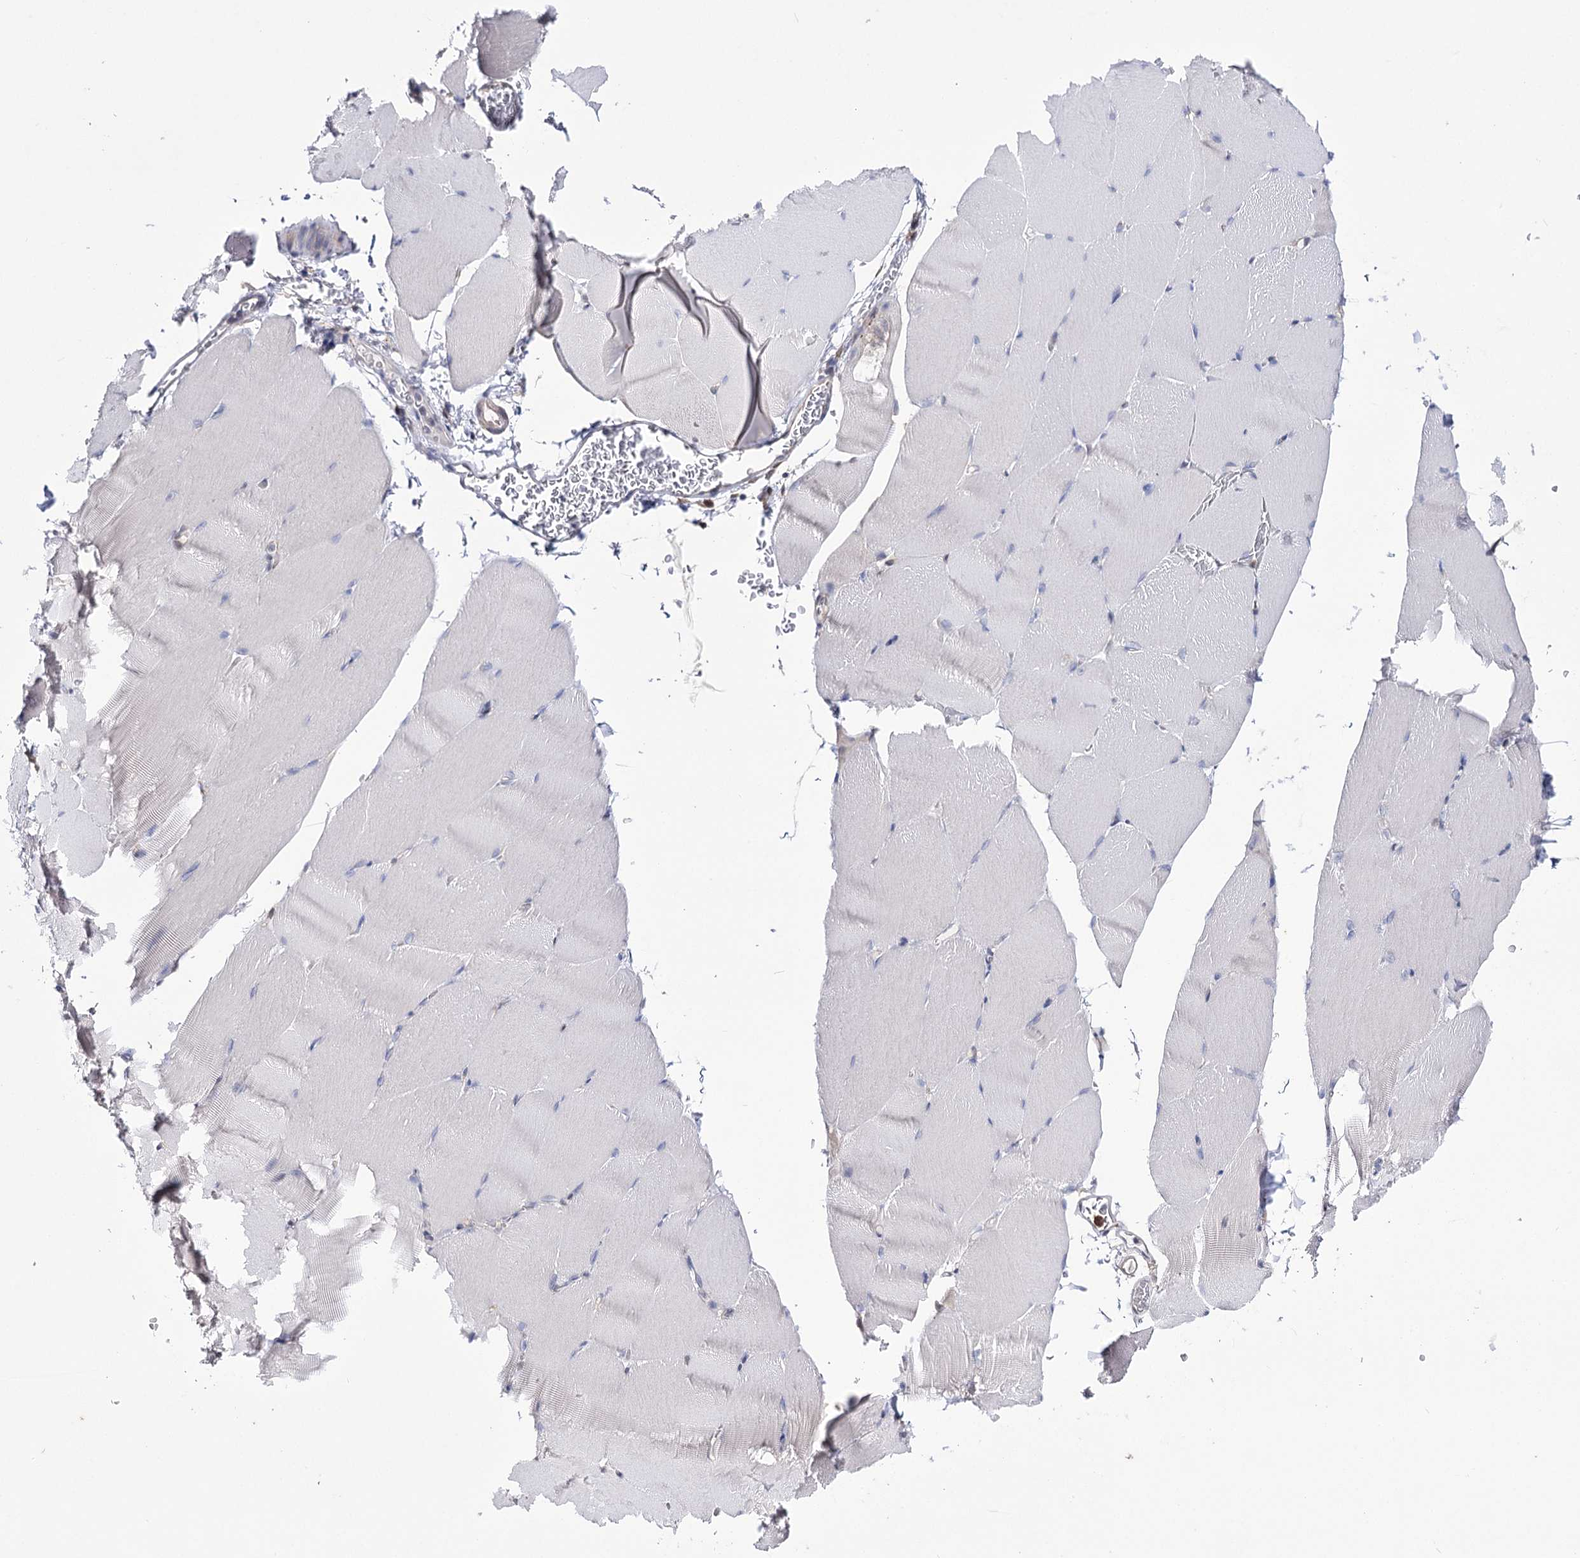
{"staining": {"intensity": "negative", "quantity": "none", "location": "none"}, "tissue": "skeletal muscle", "cell_type": "Myocytes", "image_type": "normal", "snomed": [{"axis": "morphology", "description": "Normal tissue, NOS"}, {"axis": "topography", "description": "Skeletal muscle"}, {"axis": "topography", "description": "Parathyroid gland"}], "caption": "IHC histopathology image of unremarkable skeletal muscle: human skeletal muscle stained with DAB (3,3'-diaminobenzidine) displays no significant protein expression in myocytes.", "gene": "PTER", "patient": {"sex": "female", "age": 37}}